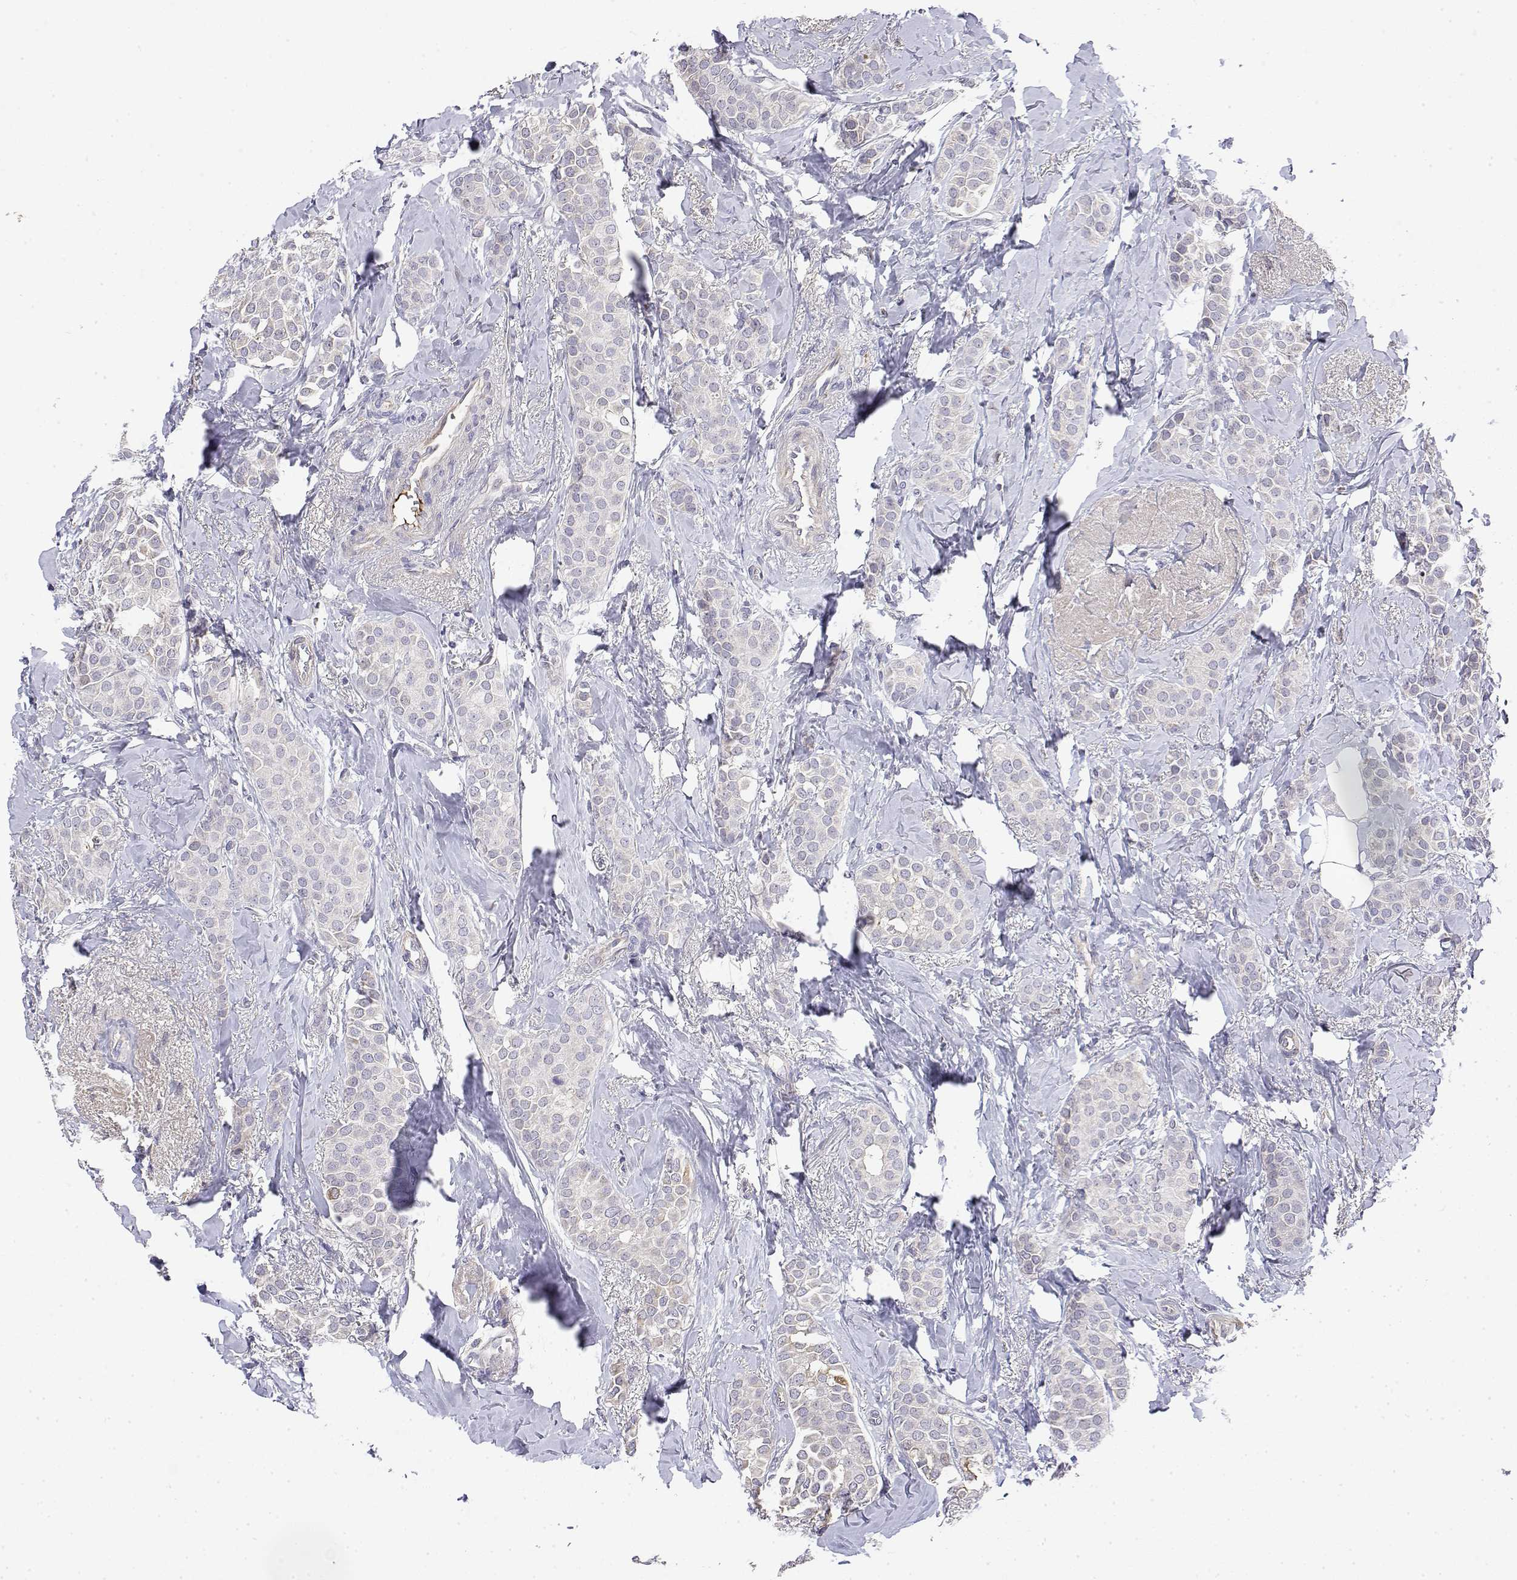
{"staining": {"intensity": "negative", "quantity": "none", "location": "none"}, "tissue": "breast cancer", "cell_type": "Tumor cells", "image_type": "cancer", "snomed": [{"axis": "morphology", "description": "Duct carcinoma"}, {"axis": "topography", "description": "Breast"}], "caption": "This is a micrograph of immunohistochemistry staining of intraductal carcinoma (breast), which shows no staining in tumor cells. (DAB (3,3'-diaminobenzidine) IHC, high magnification).", "gene": "GGACT", "patient": {"sex": "female", "age": 79}}